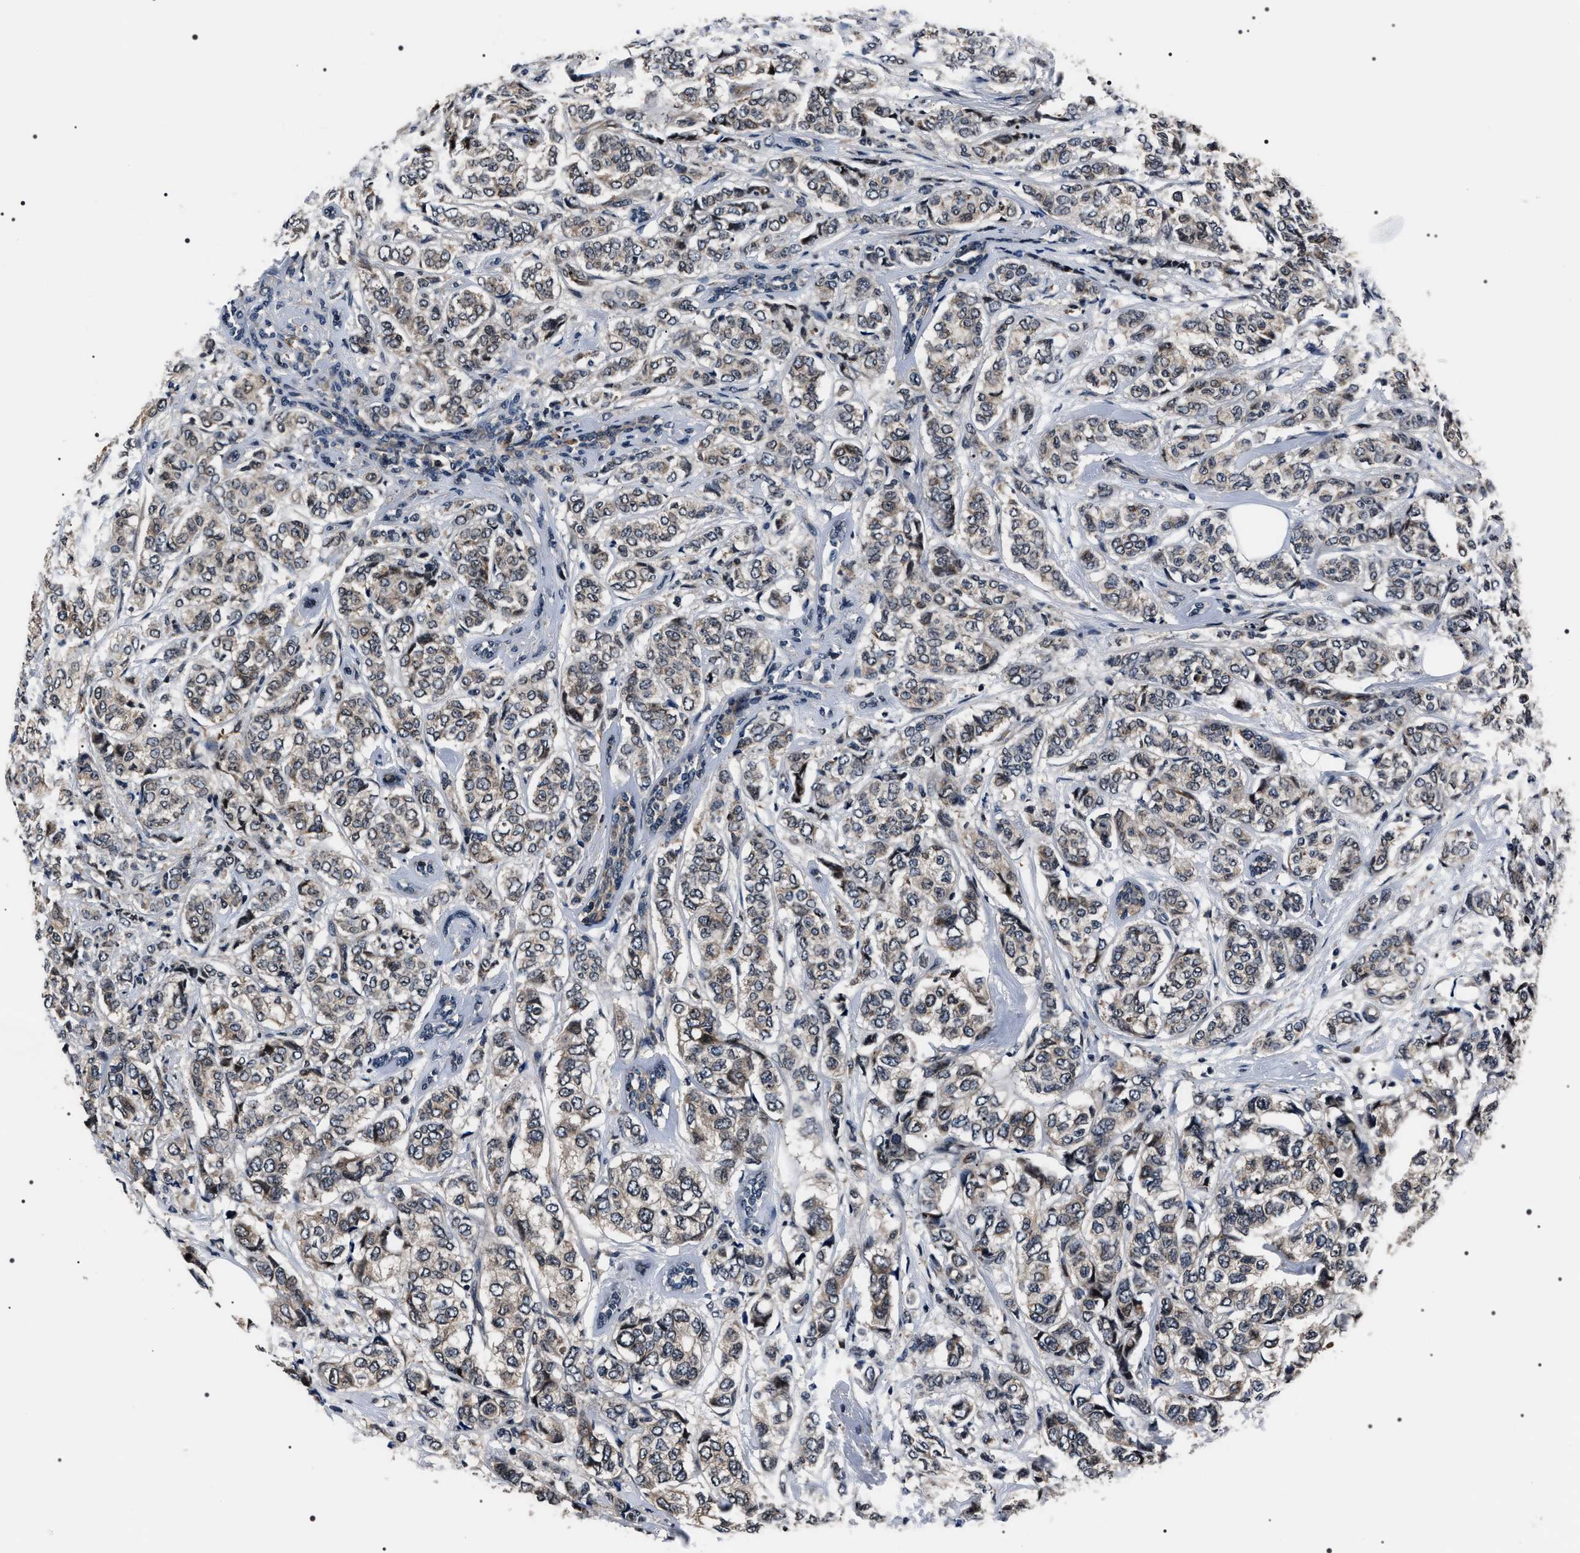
{"staining": {"intensity": "weak", "quantity": "25%-75%", "location": "cytoplasmic/membranous"}, "tissue": "breast cancer", "cell_type": "Tumor cells", "image_type": "cancer", "snomed": [{"axis": "morphology", "description": "Lobular carcinoma"}, {"axis": "topography", "description": "Breast"}], "caption": "Weak cytoplasmic/membranous protein positivity is seen in approximately 25%-75% of tumor cells in breast lobular carcinoma.", "gene": "SIPA1", "patient": {"sex": "female", "age": 60}}